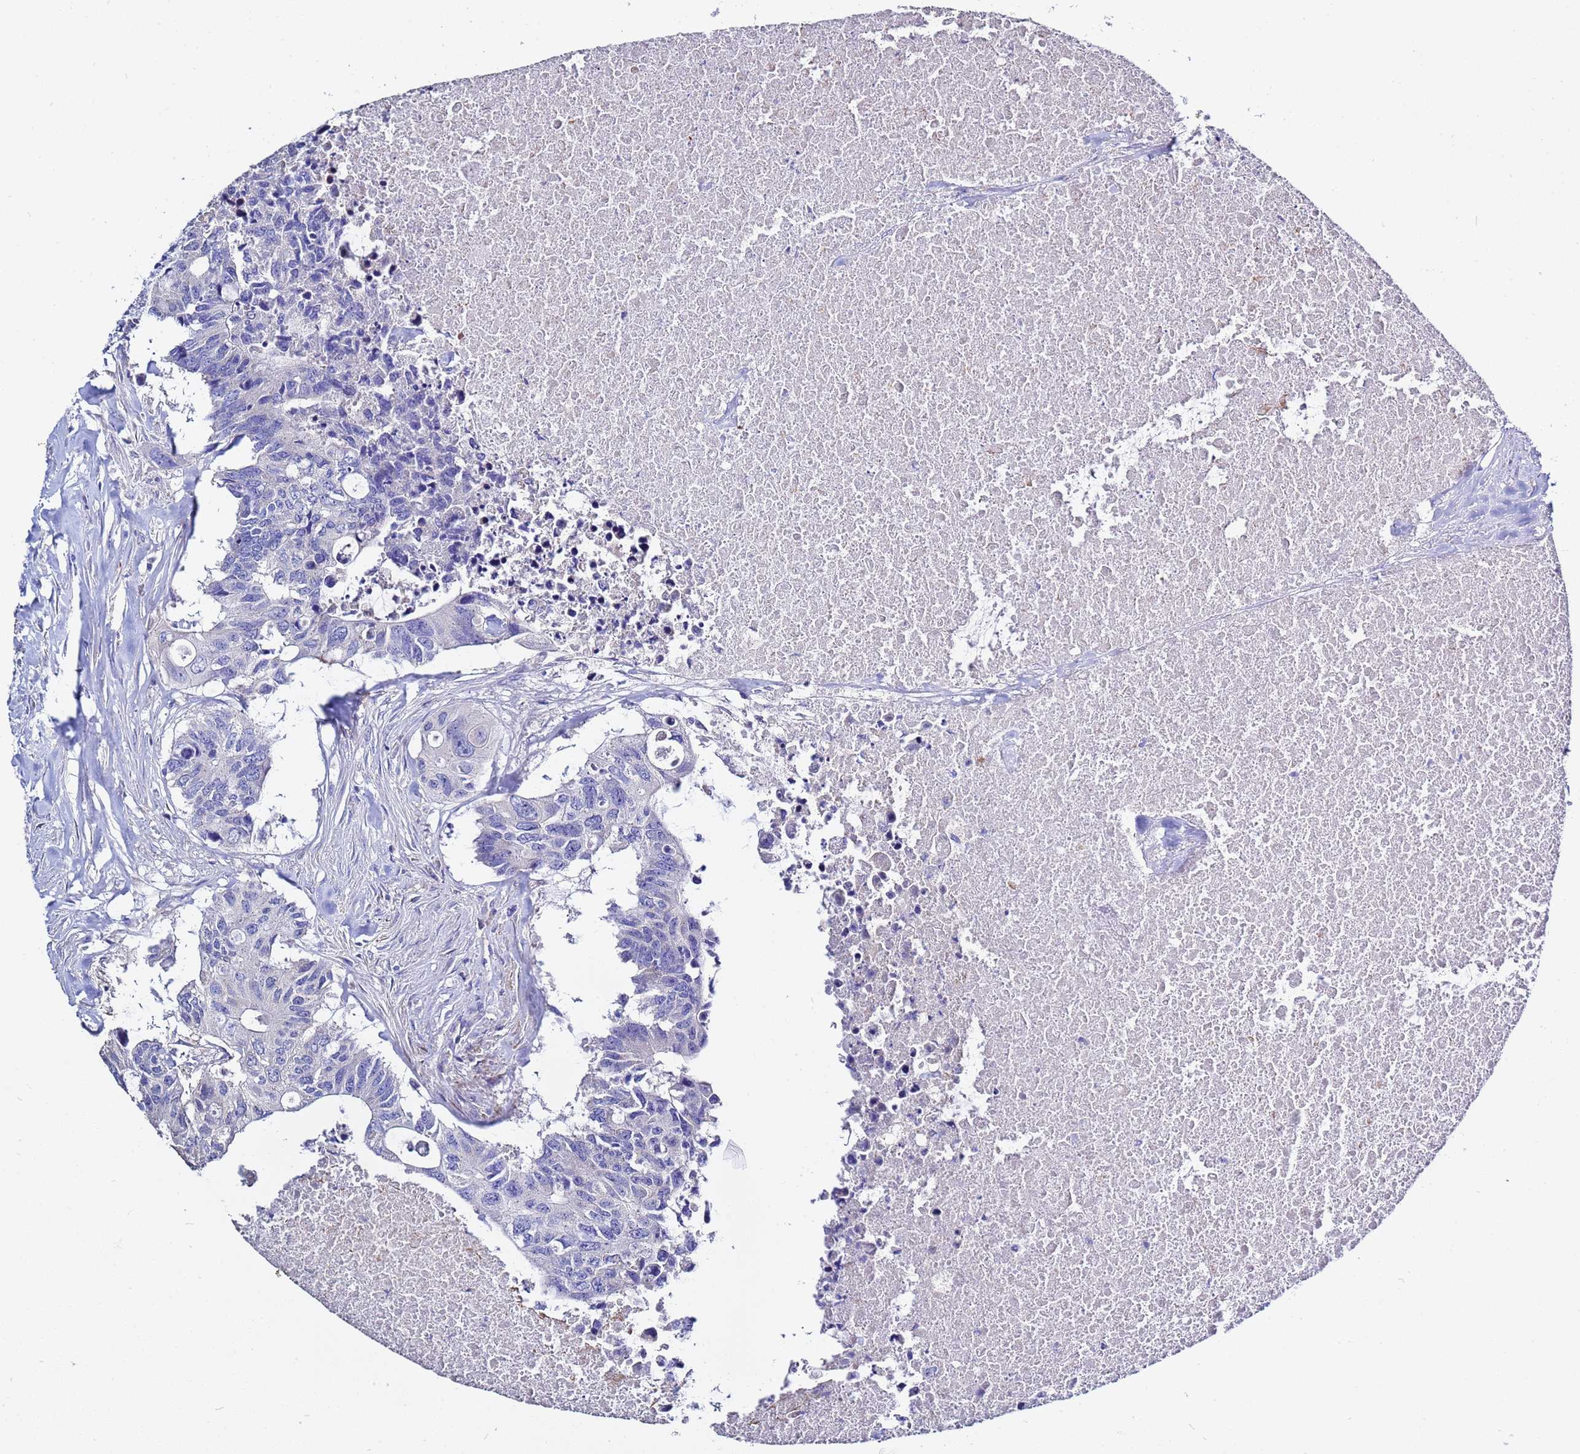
{"staining": {"intensity": "negative", "quantity": "none", "location": "none"}, "tissue": "colorectal cancer", "cell_type": "Tumor cells", "image_type": "cancer", "snomed": [{"axis": "morphology", "description": "Adenocarcinoma, NOS"}, {"axis": "topography", "description": "Colon"}], "caption": "The photomicrograph demonstrates no staining of tumor cells in colorectal adenocarcinoma.", "gene": "USP18", "patient": {"sex": "male", "age": 71}}